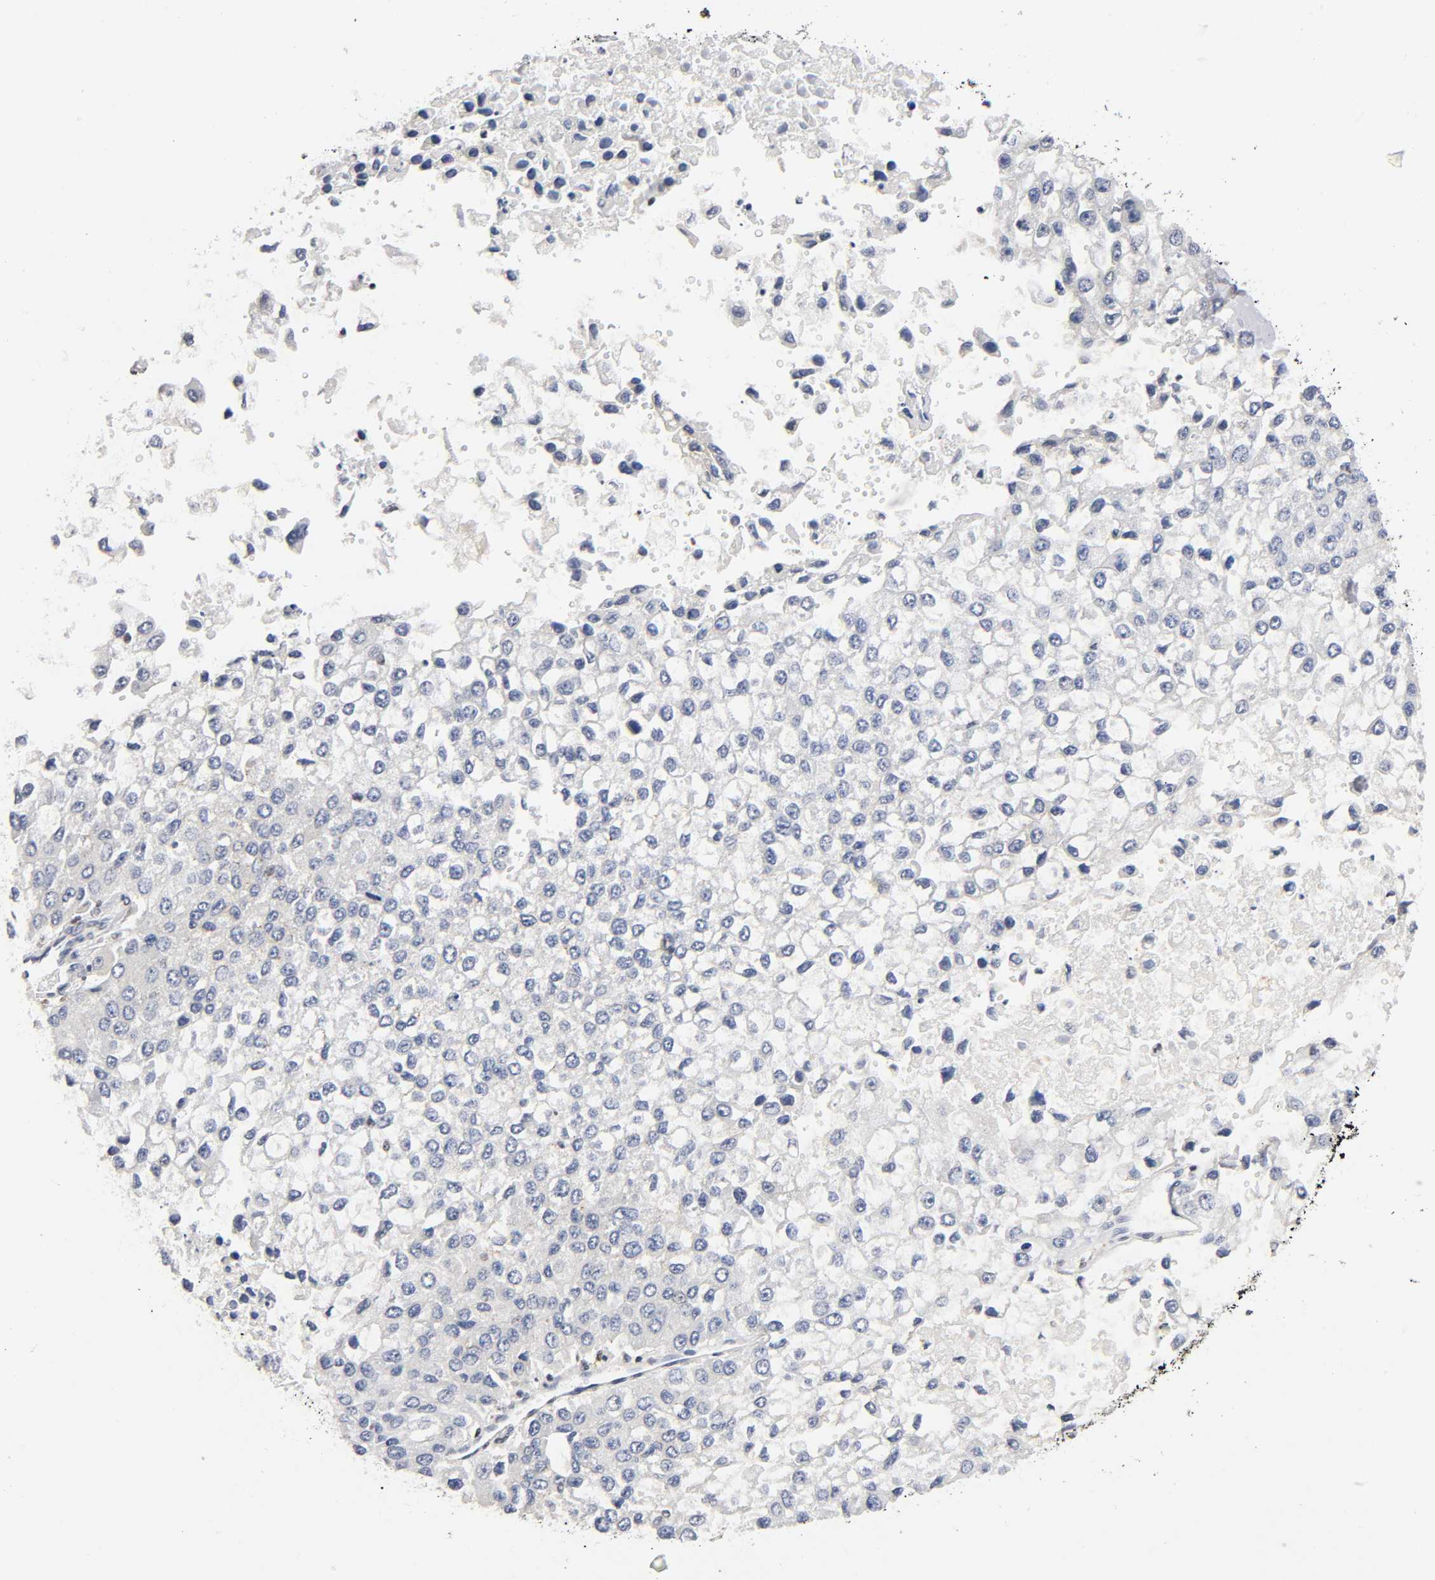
{"staining": {"intensity": "negative", "quantity": "none", "location": "none"}, "tissue": "liver cancer", "cell_type": "Tumor cells", "image_type": "cancer", "snomed": [{"axis": "morphology", "description": "Carcinoma, Hepatocellular, NOS"}, {"axis": "topography", "description": "Liver"}], "caption": "Immunohistochemistry (IHC) of hepatocellular carcinoma (liver) shows no expression in tumor cells.", "gene": "RUNX1", "patient": {"sex": "female", "age": 66}}